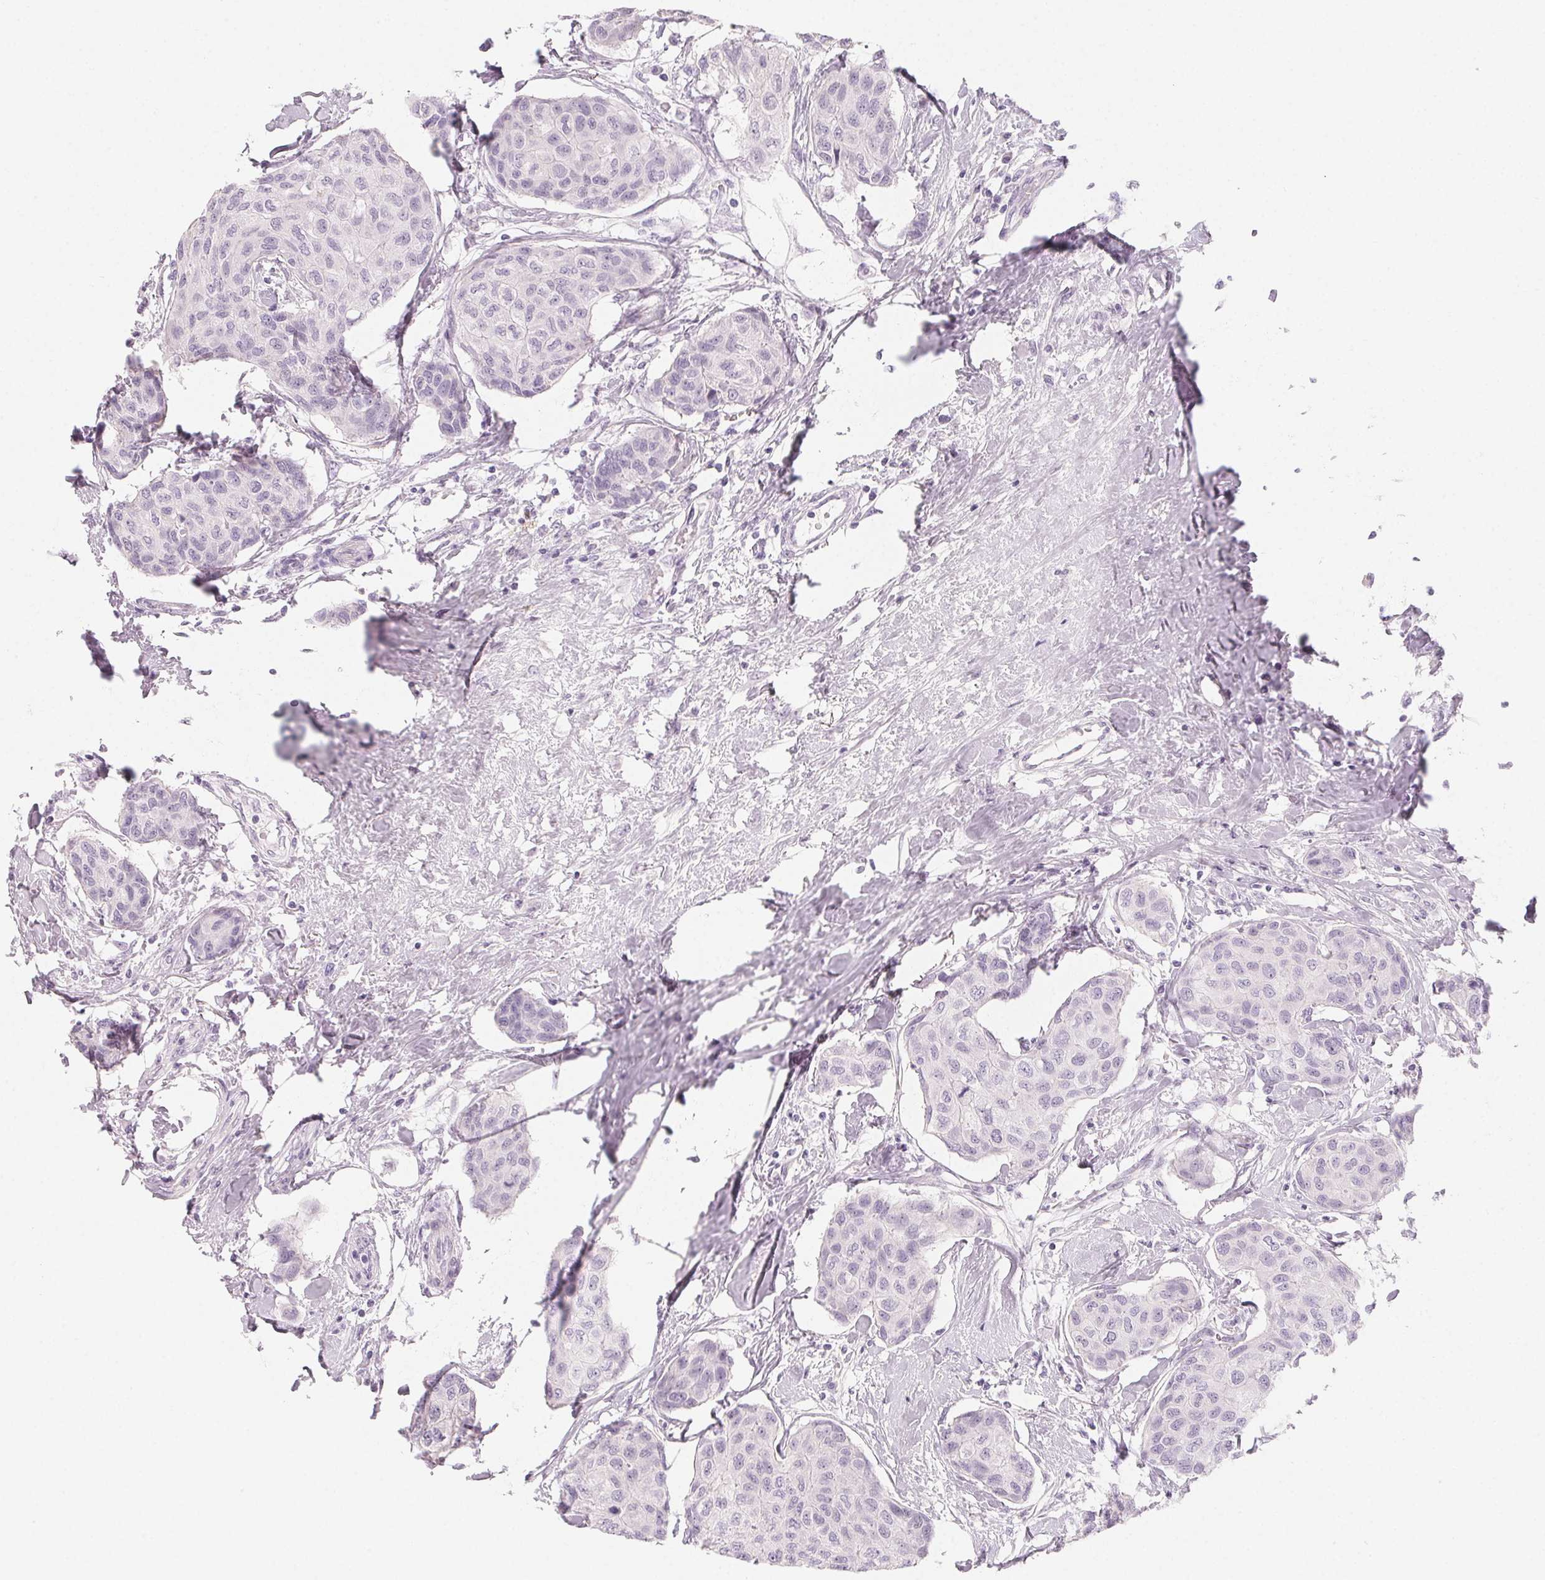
{"staining": {"intensity": "negative", "quantity": "none", "location": "none"}, "tissue": "breast cancer", "cell_type": "Tumor cells", "image_type": "cancer", "snomed": [{"axis": "morphology", "description": "Duct carcinoma"}, {"axis": "topography", "description": "Breast"}], "caption": "High power microscopy histopathology image of an IHC photomicrograph of breast intraductal carcinoma, revealing no significant expression in tumor cells. The staining was performed using DAB (3,3'-diaminobenzidine) to visualize the protein expression in brown, while the nuclei were stained in blue with hematoxylin (Magnification: 20x).", "gene": "SH3GL2", "patient": {"sex": "female", "age": 80}}